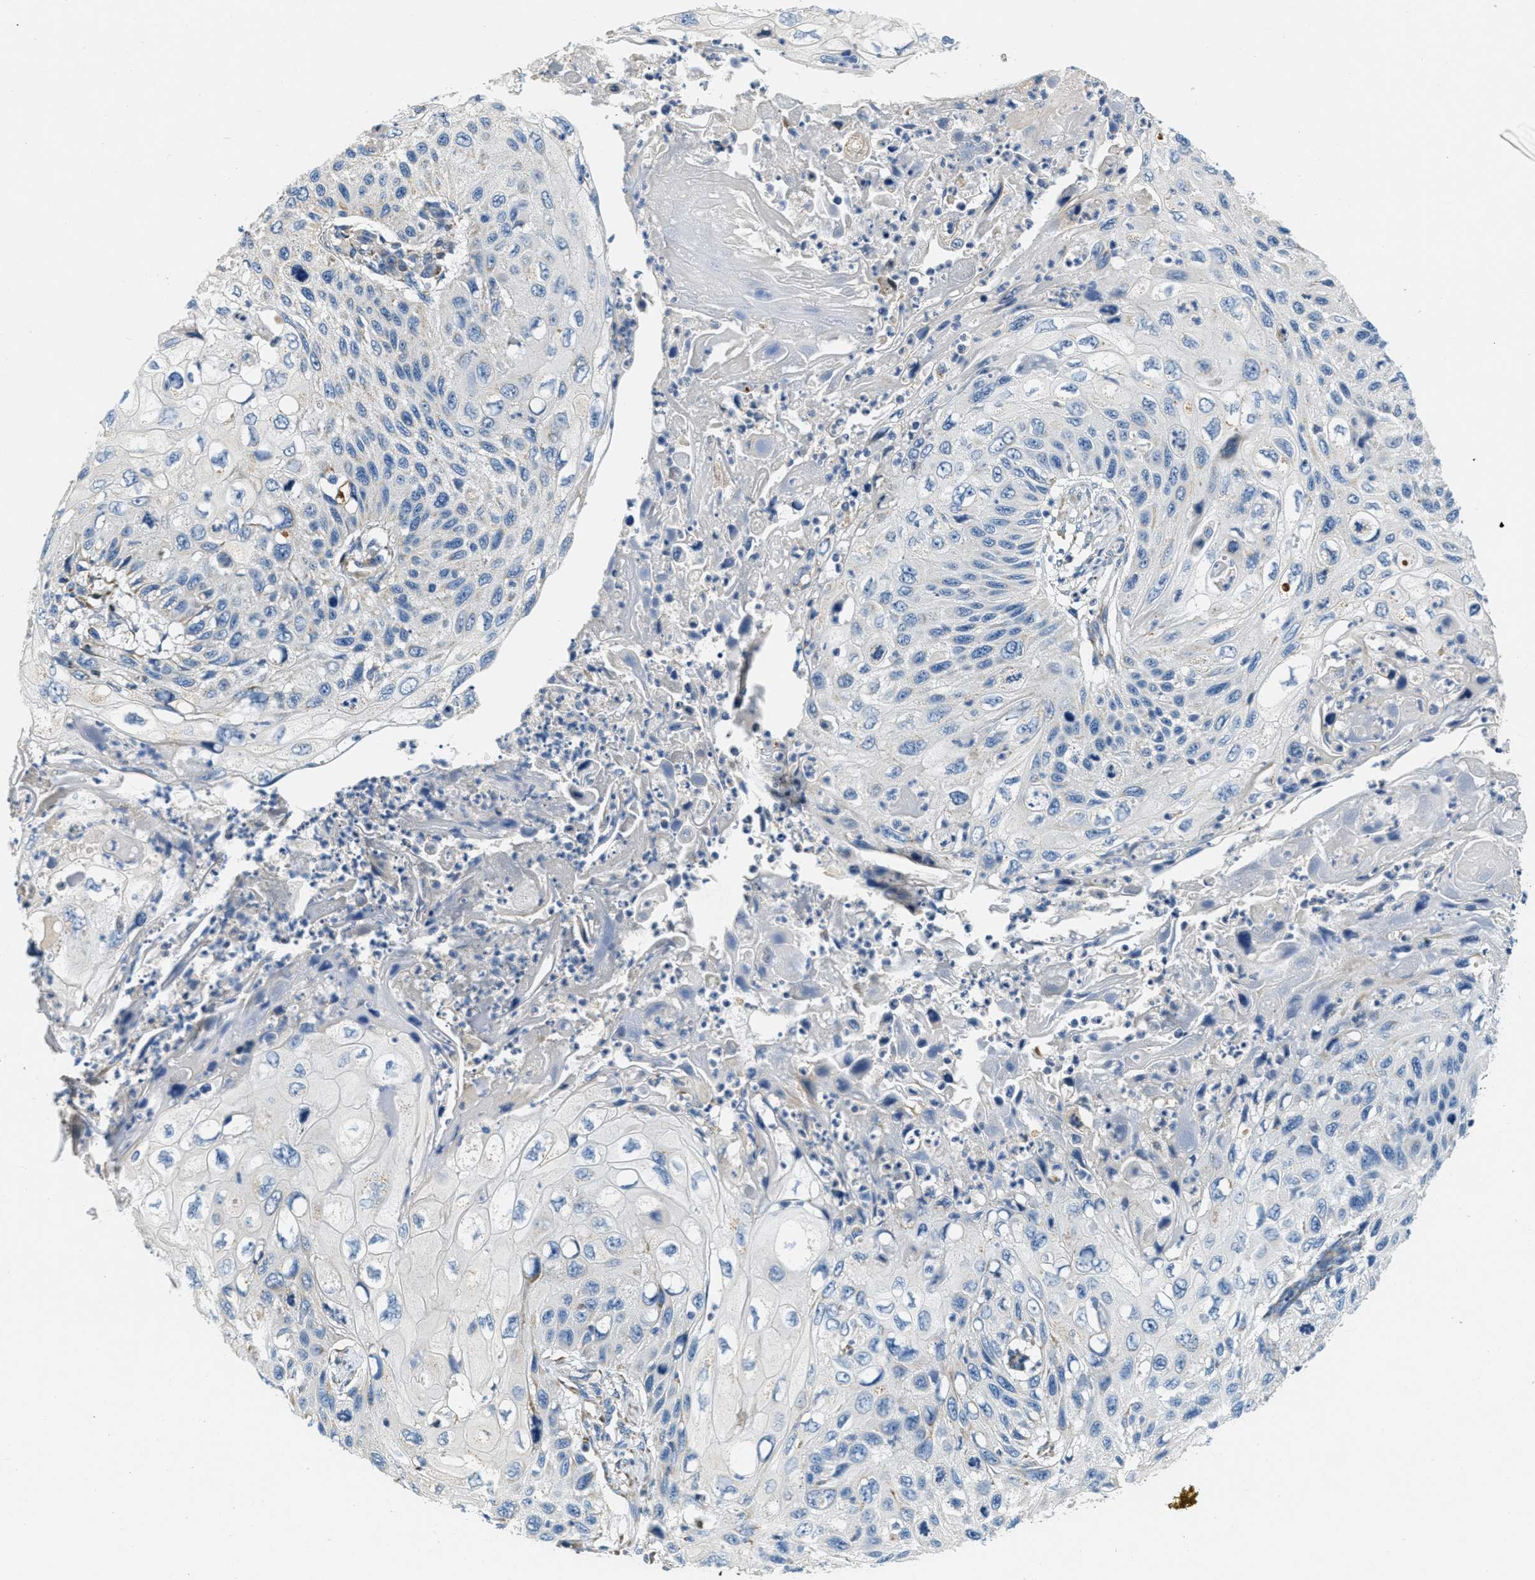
{"staining": {"intensity": "negative", "quantity": "none", "location": "none"}, "tissue": "cervical cancer", "cell_type": "Tumor cells", "image_type": "cancer", "snomed": [{"axis": "morphology", "description": "Squamous cell carcinoma, NOS"}, {"axis": "topography", "description": "Cervix"}], "caption": "Immunohistochemical staining of cervical squamous cell carcinoma displays no significant staining in tumor cells.", "gene": "CA4", "patient": {"sex": "female", "age": 70}}